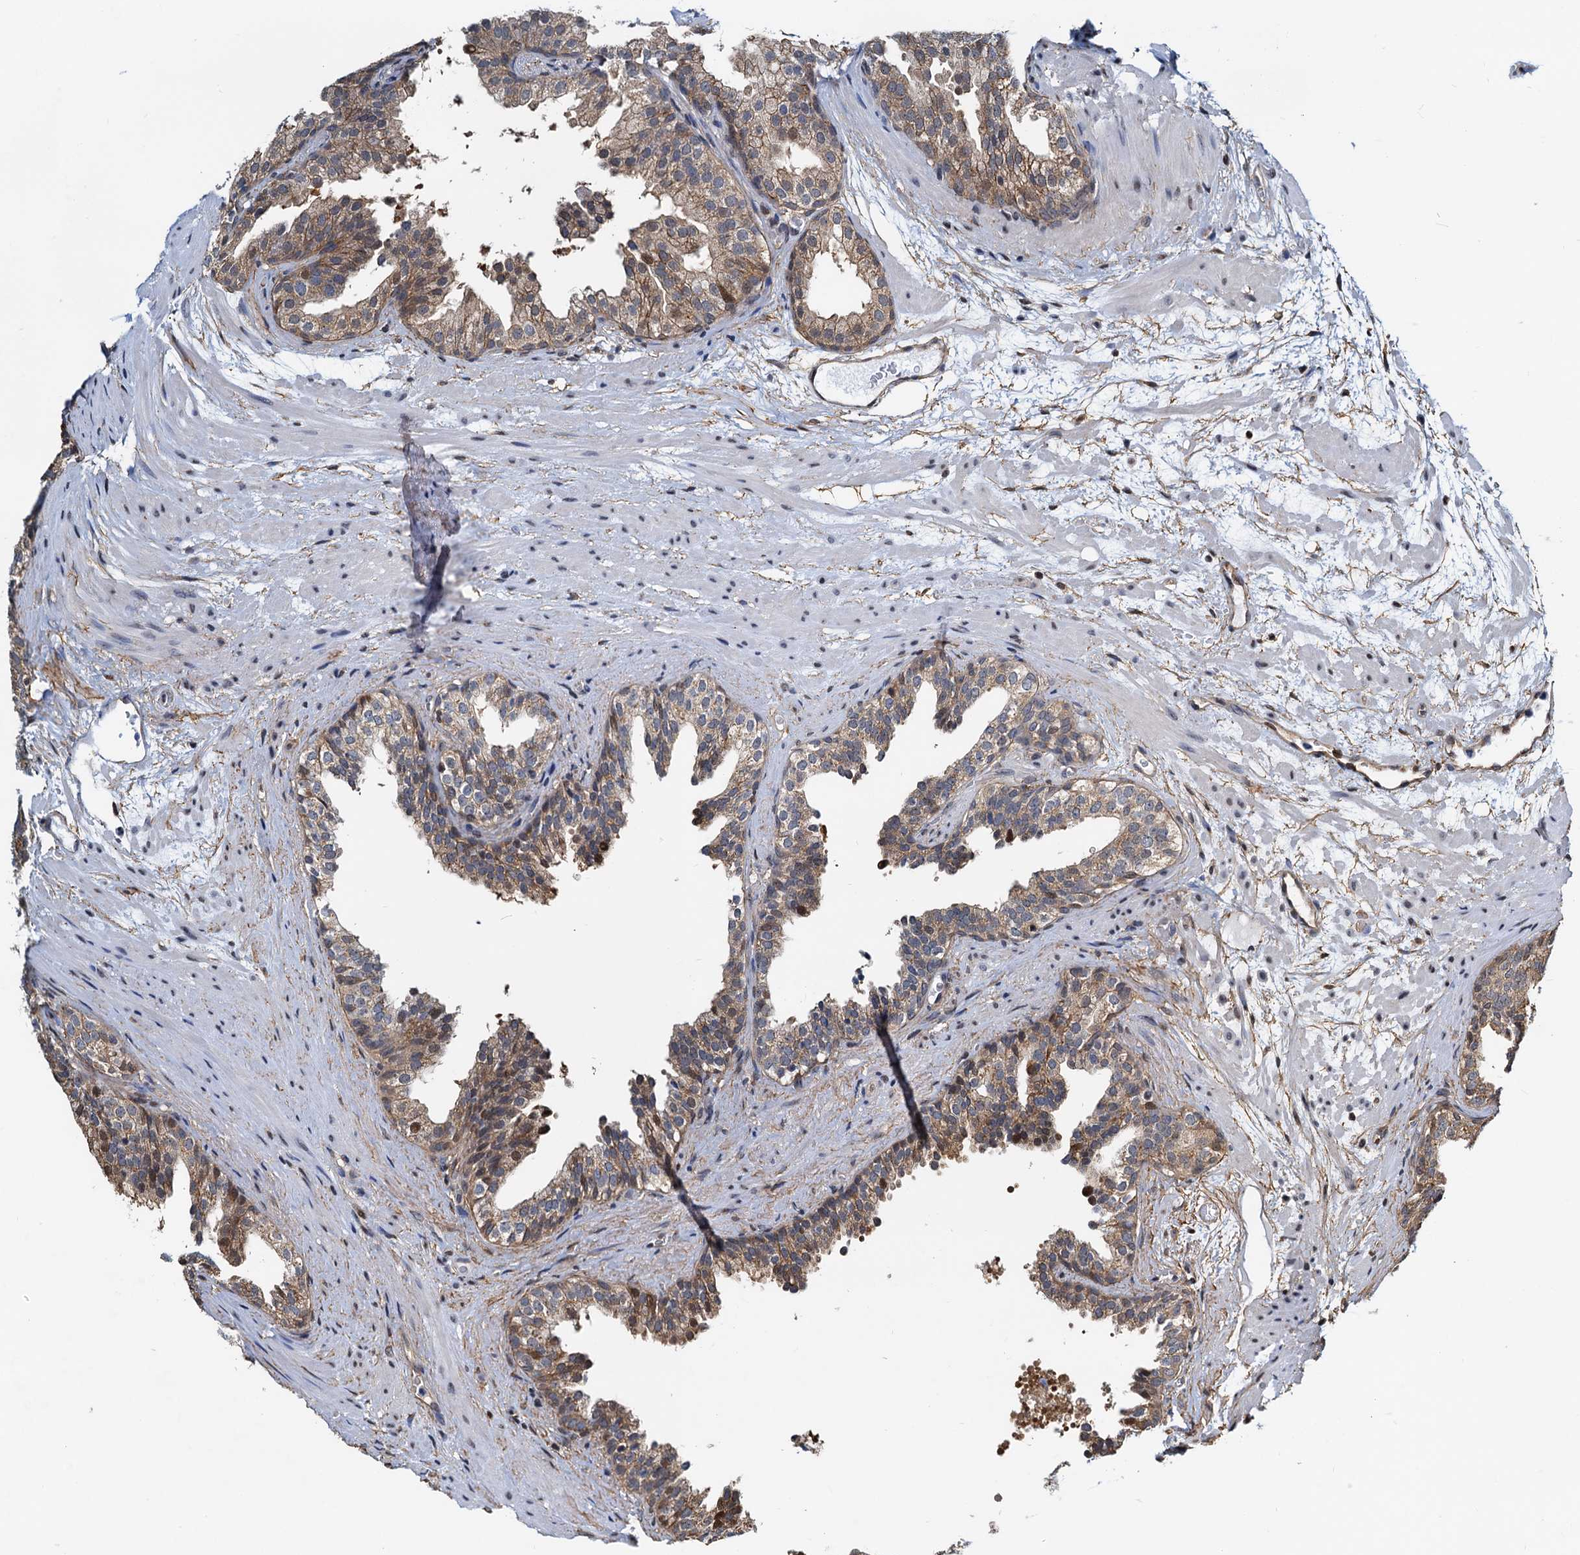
{"staining": {"intensity": "moderate", "quantity": "<25%", "location": "cytoplasmic/membranous,nuclear"}, "tissue": "prostate cancer", "cell_type": "Tumor cells", "image_type": "cancer", "snomed": [{"axis": "morphology", "description": "Adenocarcinoma, High grade"}, {"axis": "topography", "description": "Prostate"}], "caption": "A brown stain shows moderate cytoplasmic/membranous and nuclear positivity of a protein in prostate cancer tumor cells. (brown staining indicates protein expression, while blue staining denotes nuclei).", "gene": "PTGES3", "patient": {"sex": "male", "age": 59}}